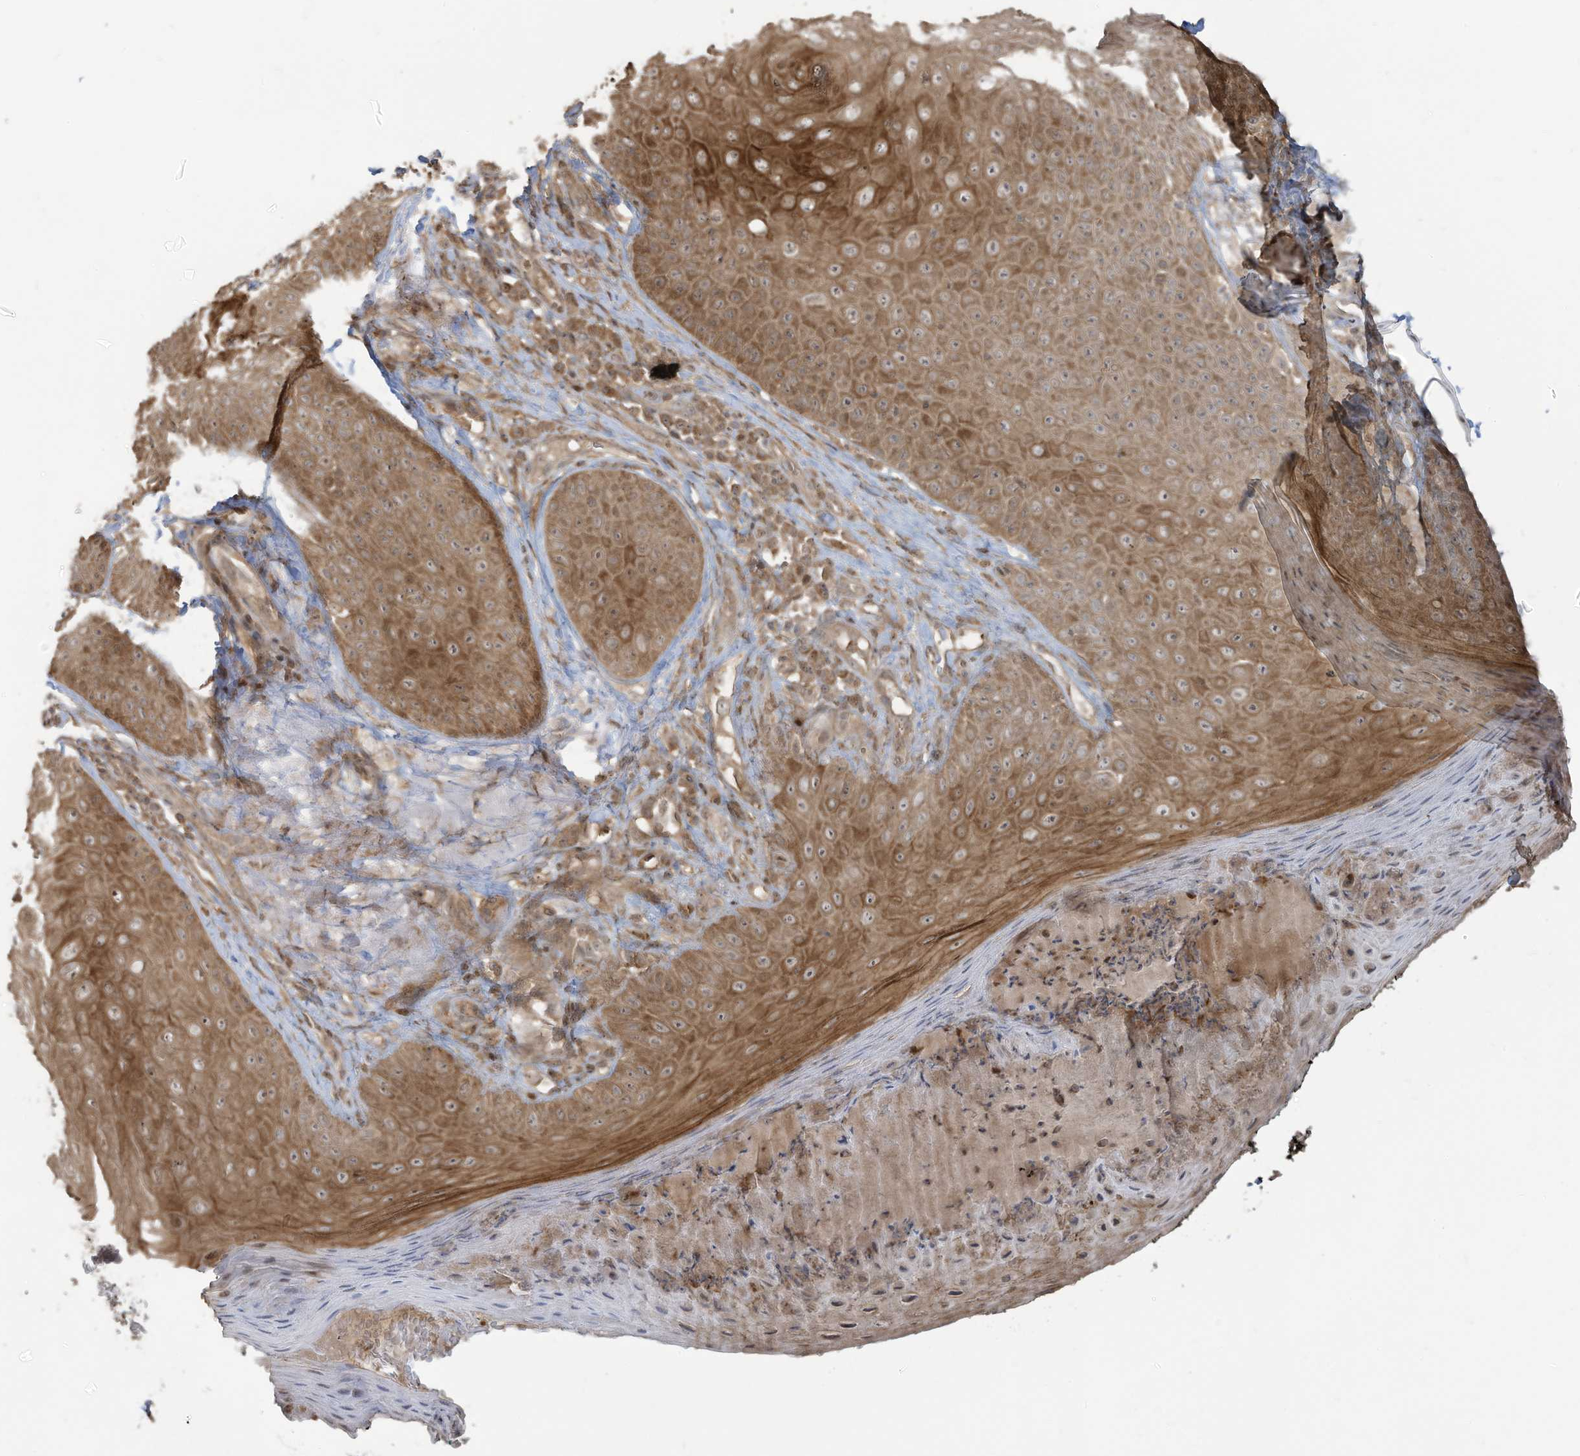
{"staining": {"intensity": "moderate", "quantity": ">75%", "location": "cytoplasmic/membranous"}, "tissue": "skin", "cell_type": "Fibroblasts", "image_type": "normal", "snomed": [{"axis": "morphology", "description": "Normal tissue, NOS"}, {"axis": "topography", "description": "Skin"}], "caption": "Skin stained with IHC displays moderate cytoplasmic/membranous staining in approximately >75% of fibroblasts.", "gene": "CARF", "patient": {"sex": "male", "age": 57}}